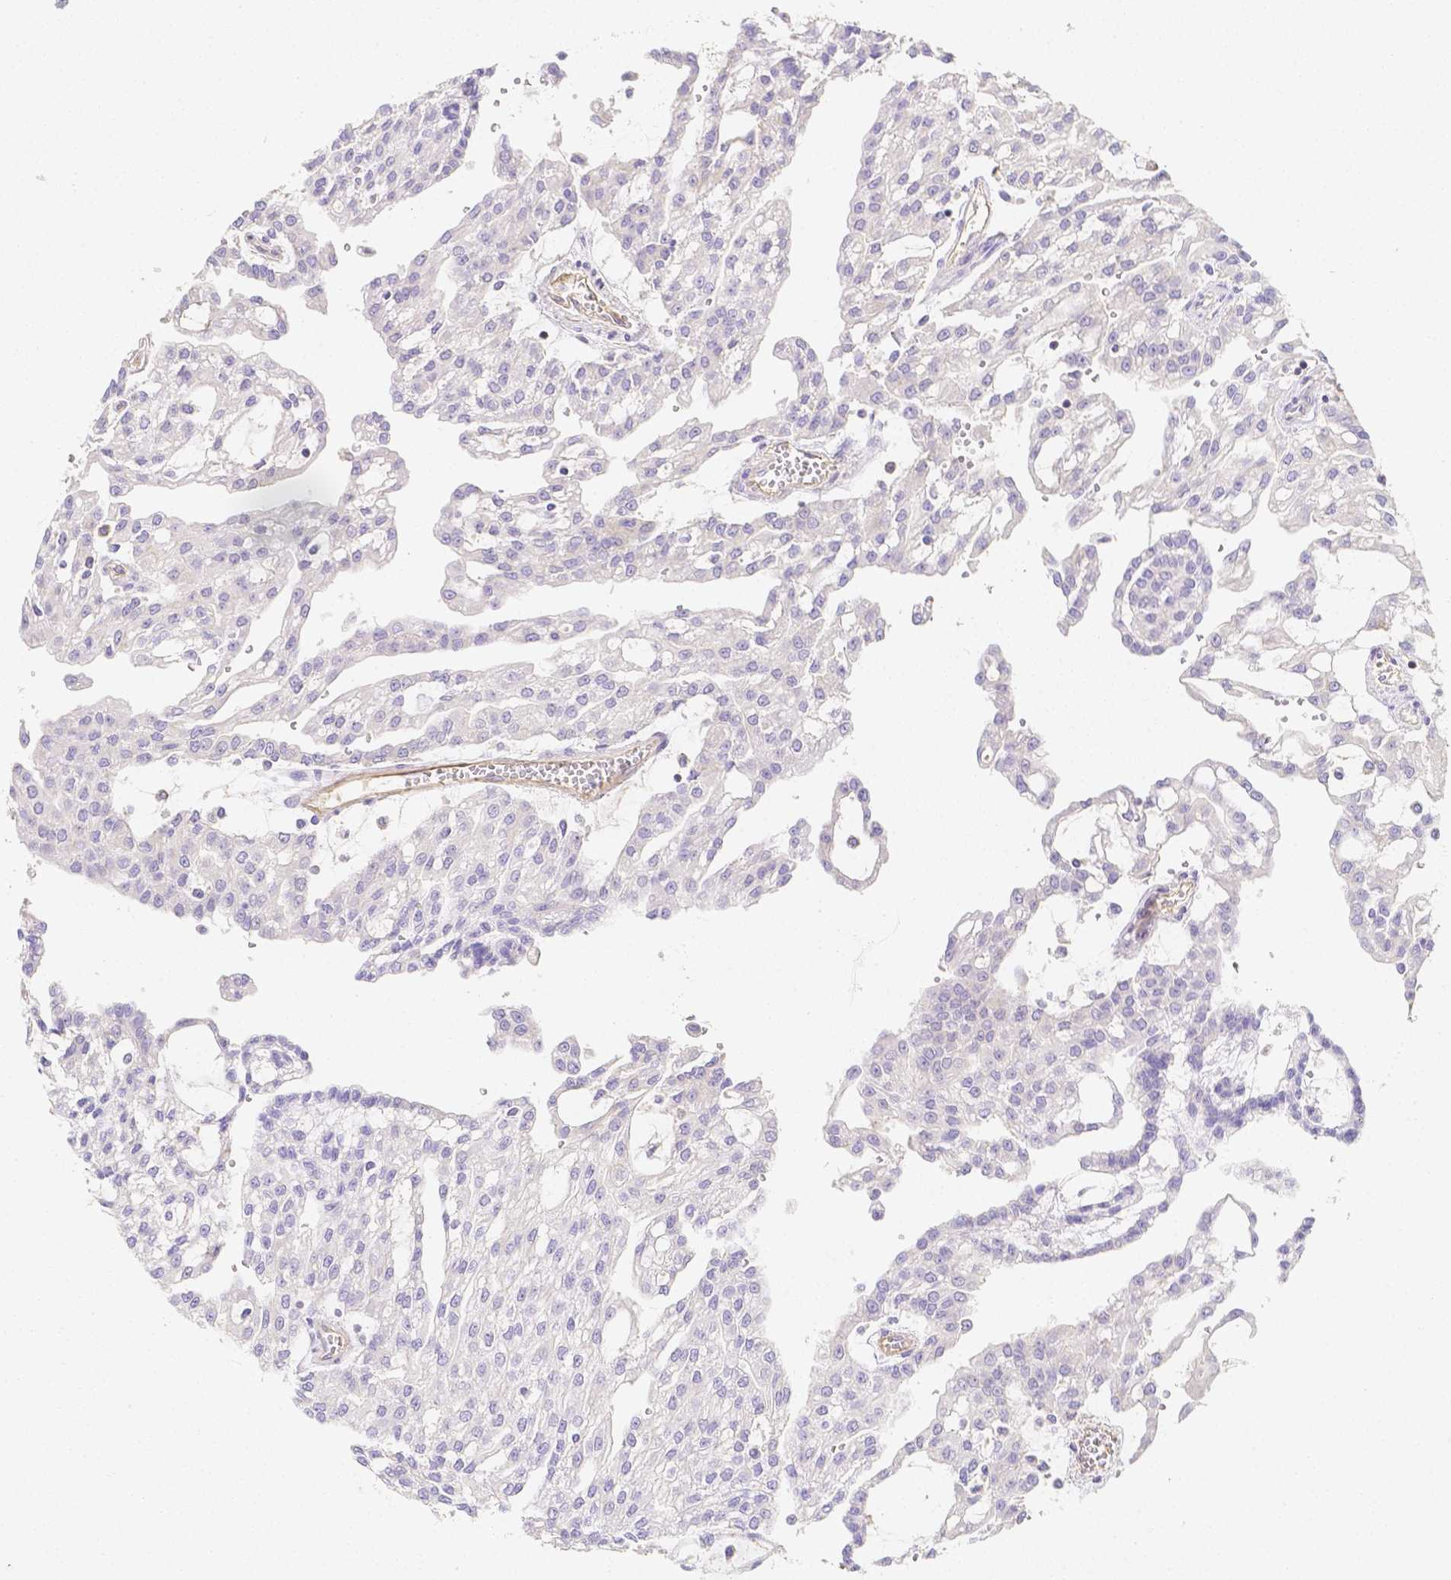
{"staining": {"intensity": "negative", "quantity": "none", "location": "none"}, "tissue": "renal cancer", "cell_type": "Tumor cells", "image_type": "cancer", "snomed": [{"axis": "morphology", "description": "Adenocarcinoma, NOS"}, {"axis": "topography", "description": "Kidney"}], "caption": "Immunohistochemical staining of renal adenocarcinoma displays no significant expression in tumor cells.", "gene": "ASAH2", "patient": {"sex": "male", "age": 63}}